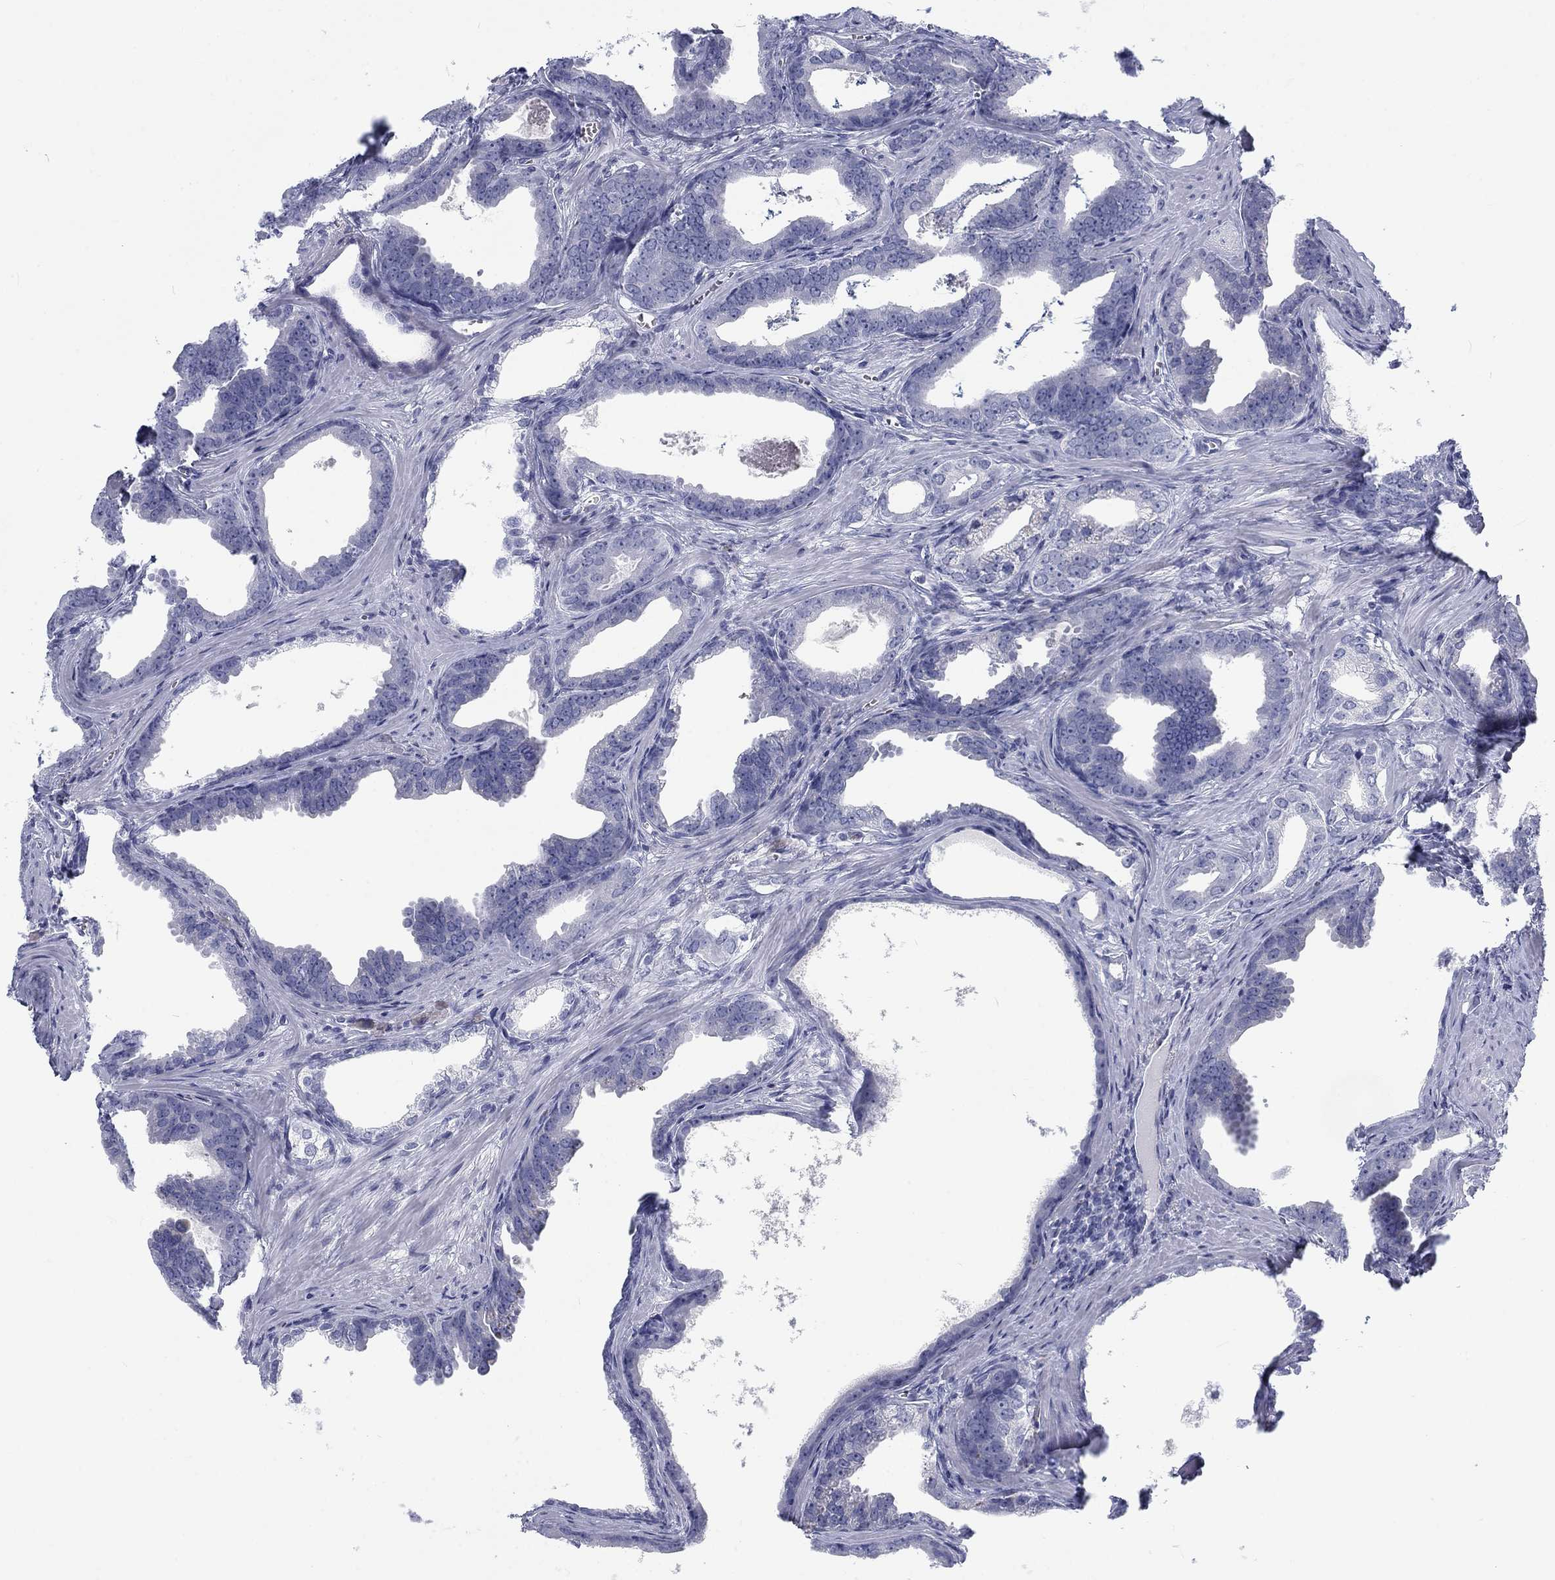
{"staining": {"intensity": "negative", "quantity": "none", "location": "none"}, "tissue": "prostate cancer", "cell_type": "Tumor cells", "image_type": "cancer", "snomed": [{"axis": "morphology", "description": "Adenocarcinoma, NOS"}, {"axis": "topography", "description": "Prostate"}], "caption": "A histopathology image of human prostate cancer is negative for staining in tumor cells.", "gene": "CALB1", "patient": {"sex": "male", "age": 66}}